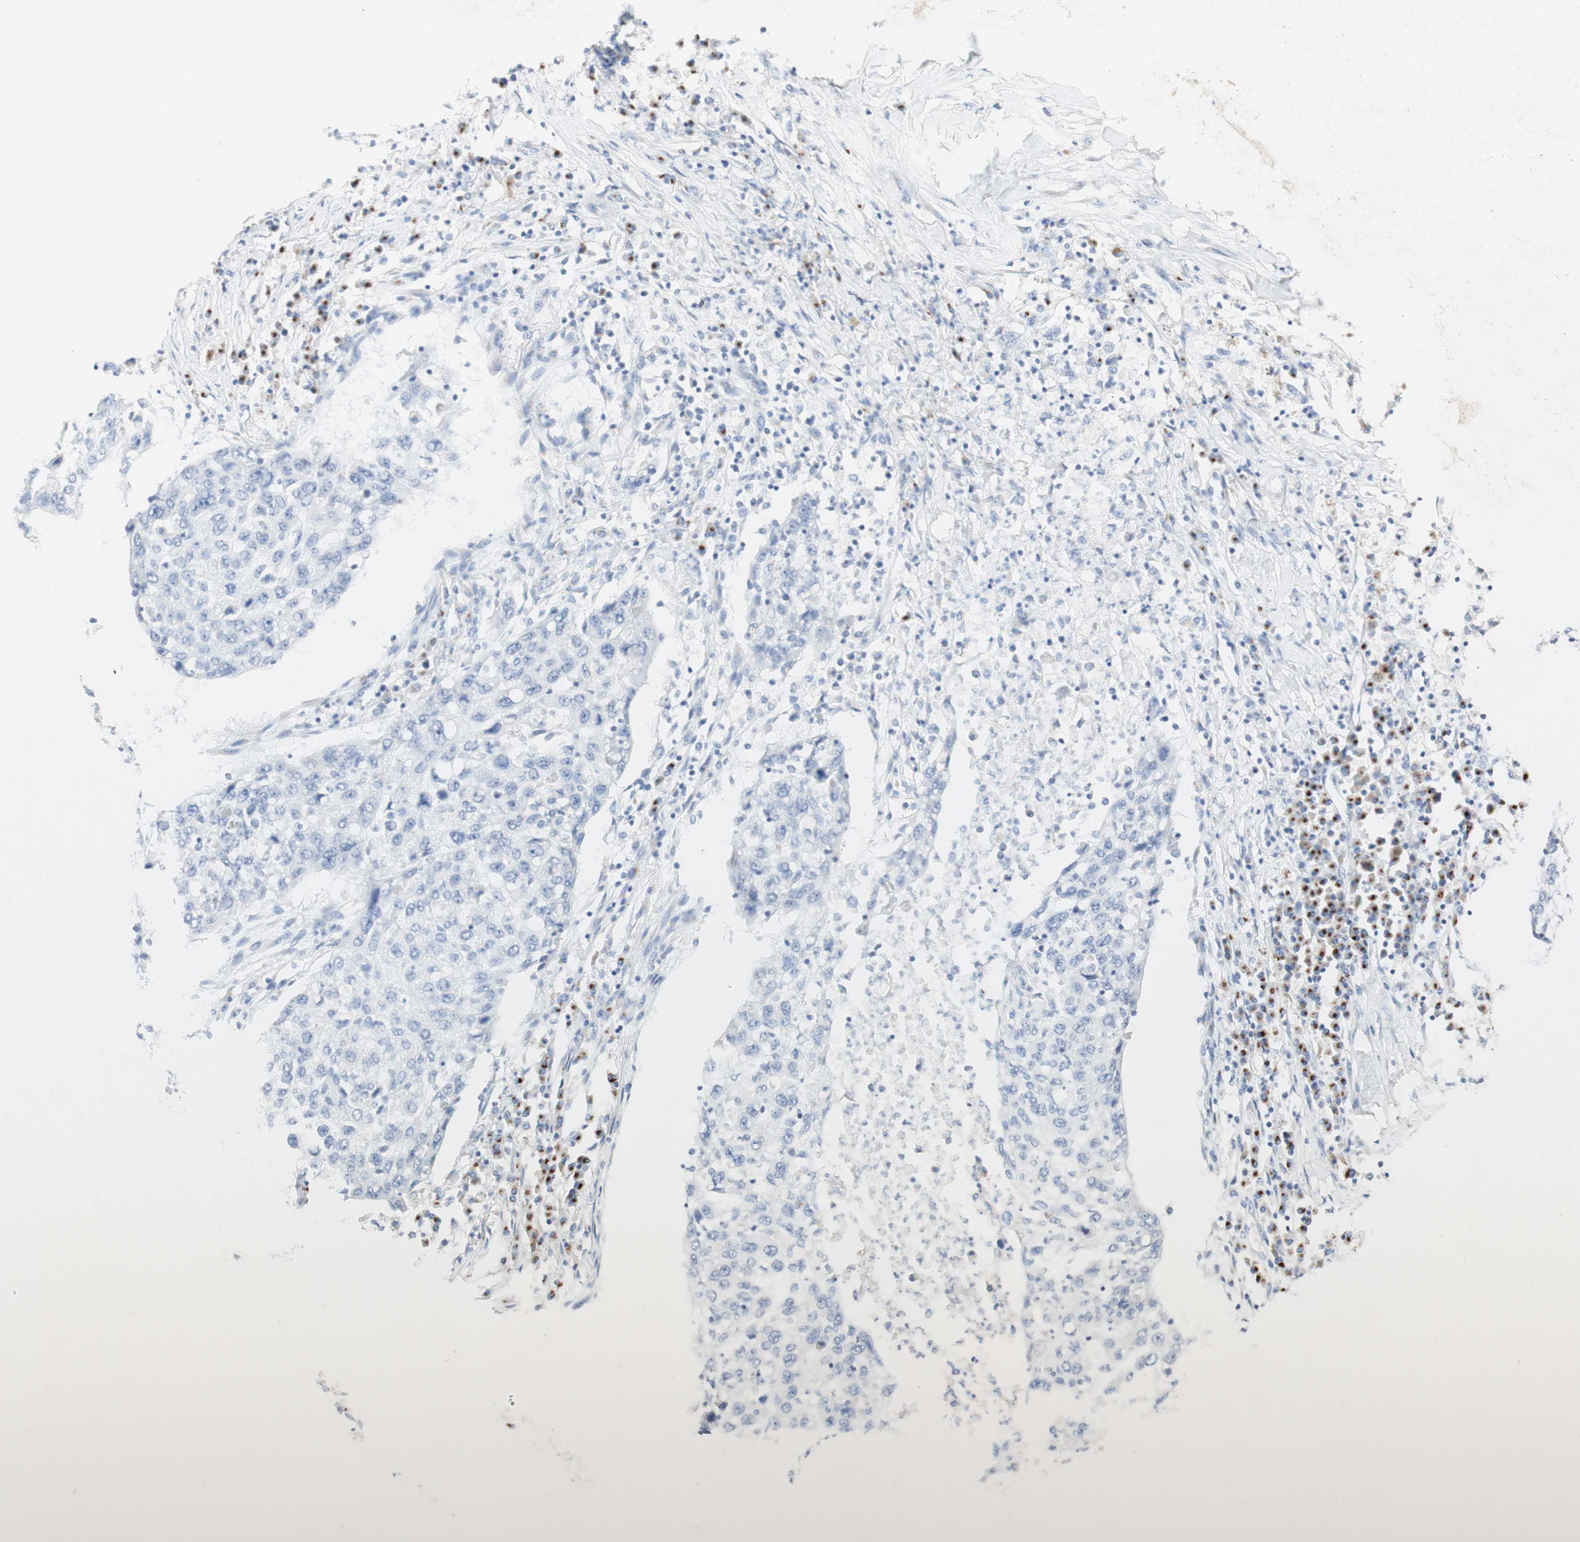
{"staining": {"intensity": "negative", "quantity": "none", "location": "none"}, "tissue": "lung cancer", "cell_type": "Tumor cells", "image_type": "cancer", "snomed": [{"axis": "morphology", "description": "Squamous cell carcinoma, NOS"}, {"axis": "topography", "description": "Lung"}], "caption": "Immunohistochemistry photomicrograph of neoplastic tissue: lung cancer (squamous cell carcinoma) stained with DAB (3,3'-diaminobenzidine) exhibits no significant protein expression in tumor cells. (Brightfield microscopy of DAB (3,3'-diaminobenzidine) immunohistochemistry (IHC) at high magnification).", "gene": "MANEA", "patient": {"sex": "female", "age": 63}}